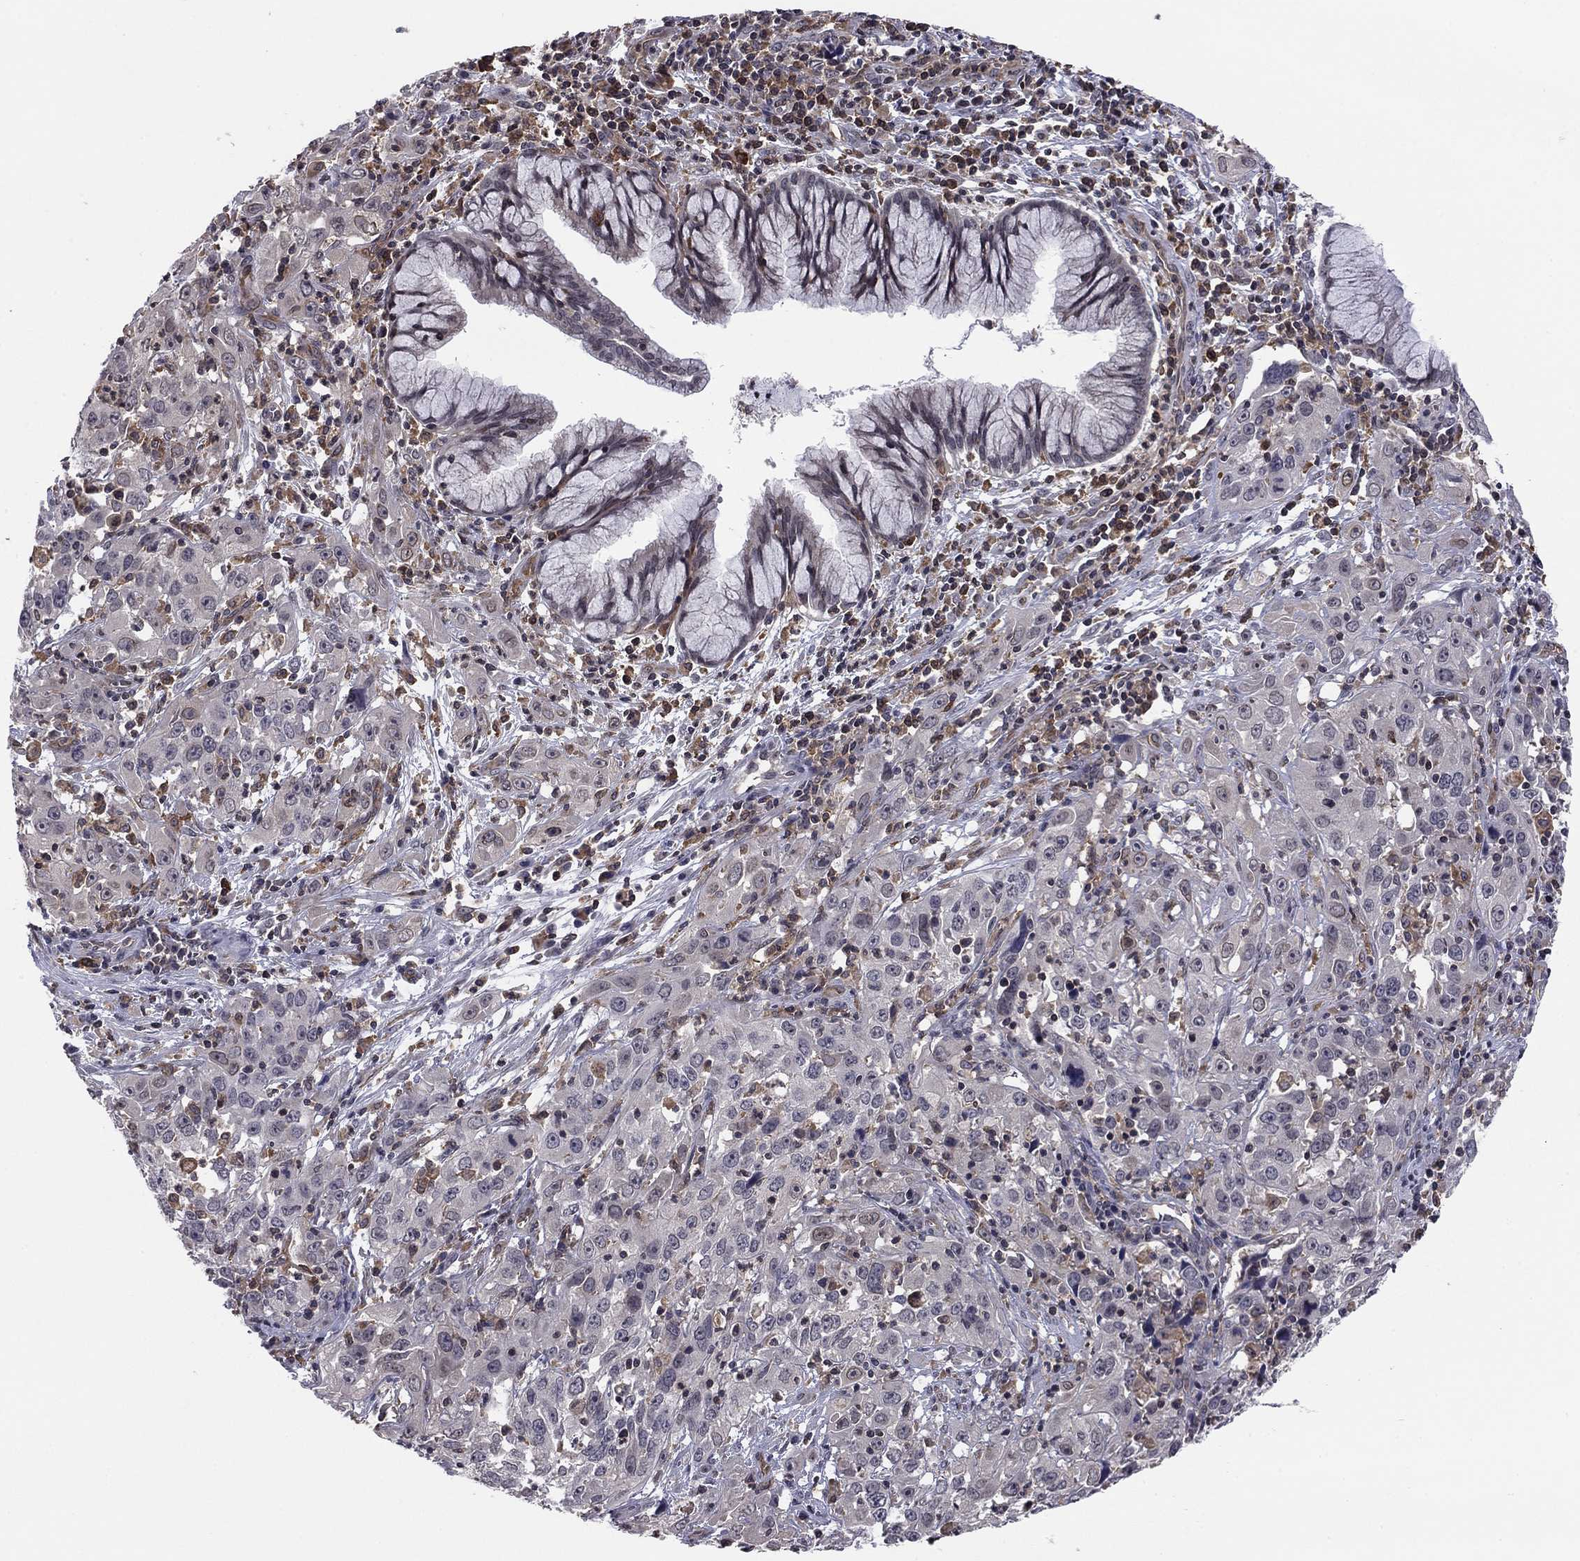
{"staining": {"intensity": "negative", "quantity": "none", "location": "none"}, "tissue": "cervical cancer", "cell_type": "Tumor cells", "image_type": "cancer", "snomed": [{"axis": "morphology", "description": "Squamous cell carcinoma, NOS"}, {"axis": "topography", "description": "Cervix"}], "caption": "A high-resolution histopathology image shows immunohistochemistry staining of cervical cancer, which shows no significant expression in tumor cells.", "gene": "PLCB2", "patient": {"sex": "female", "age": 32}}